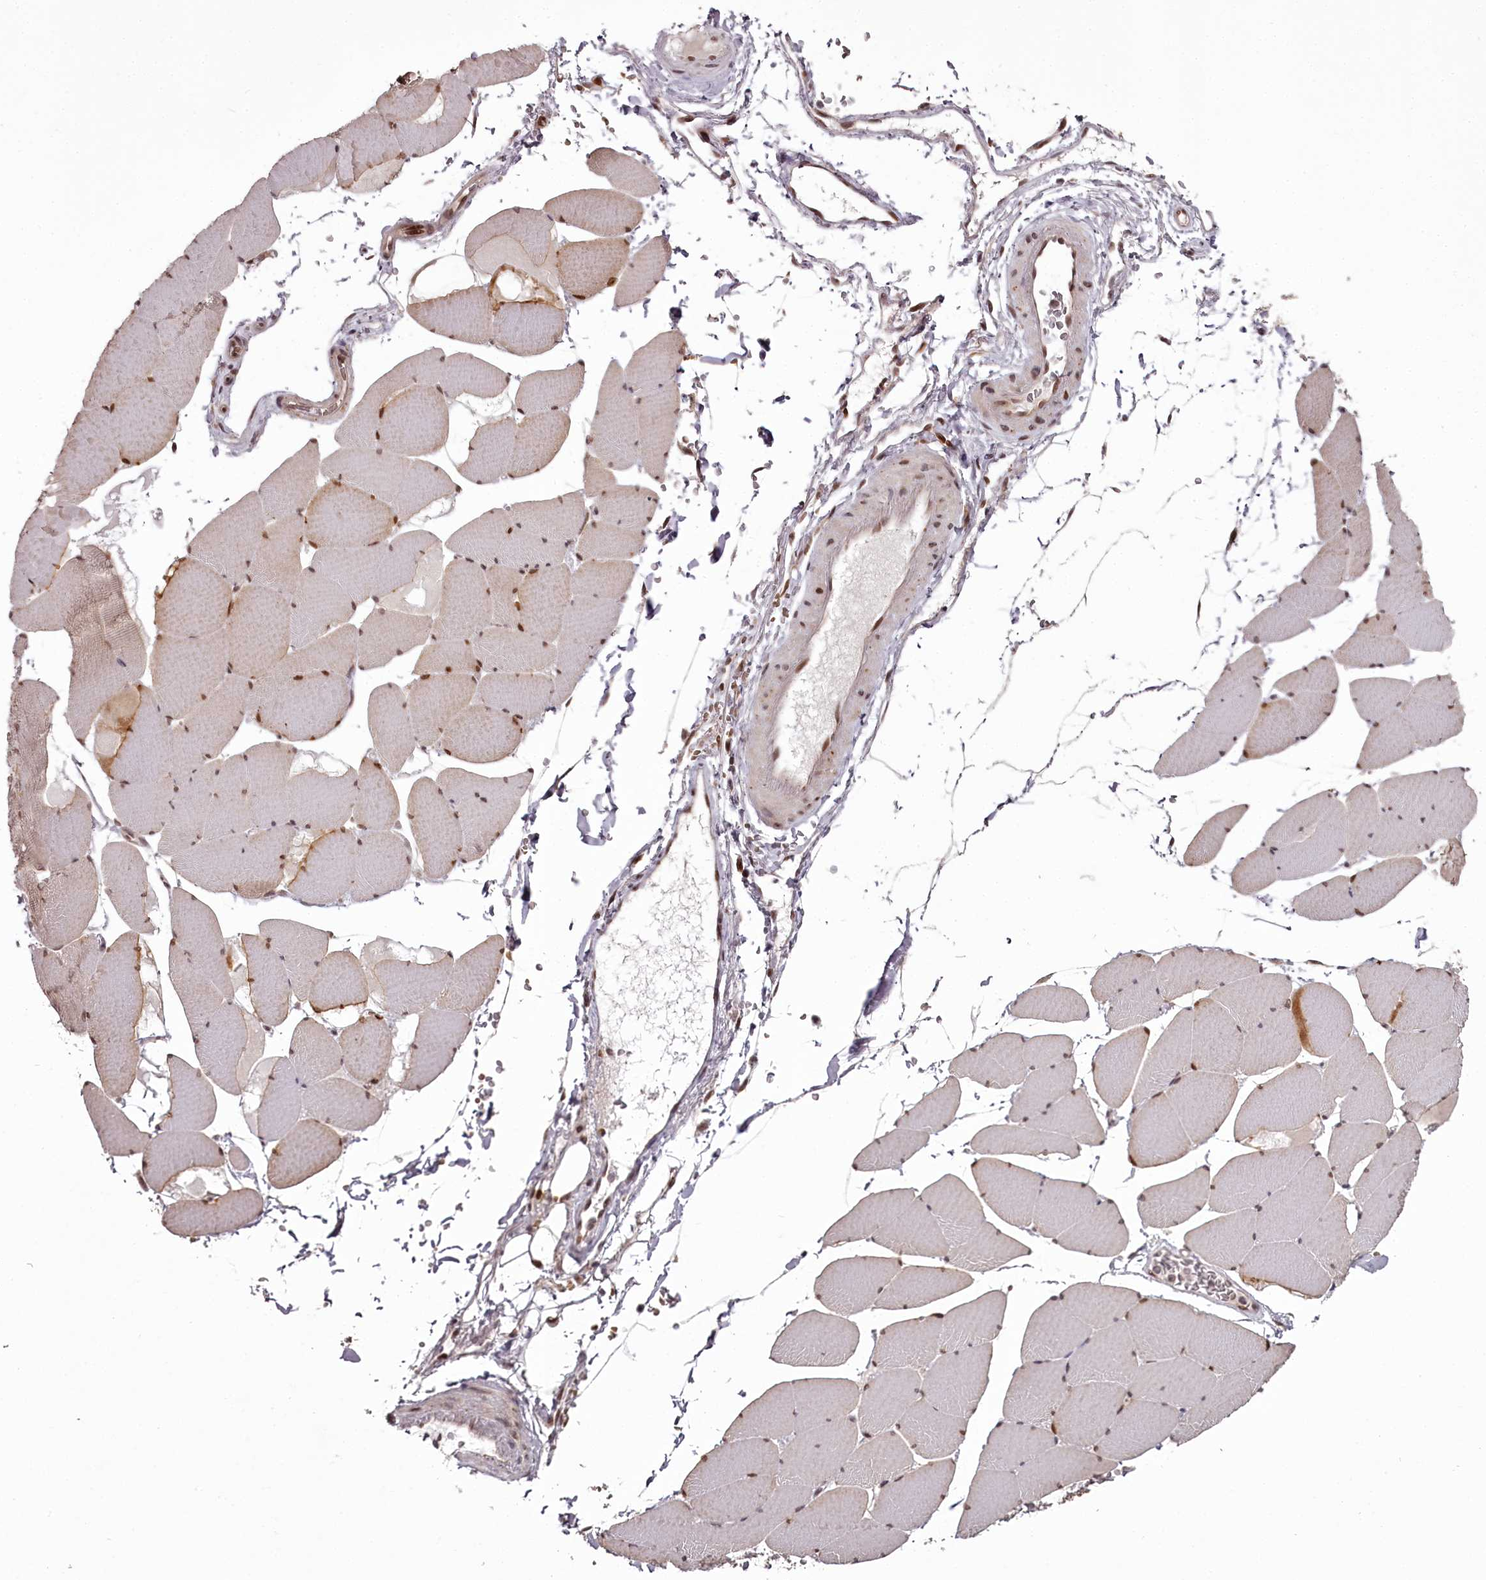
{"staining": {"intensity": "moderate", "quantity": "25%-75%", "location": "cytoplasmic/membranous,nuclear"}, "tissue": "skeletal muscle", "cell_type": "Myocytes", "image_type": "normal", "snomed": [{"axis": "morphology", "description": "Normal tissue, NOS"}, {"axis": "topography", "description": "Skeletal muscle"}, {"axis": "topography", "description": "Head-Neck"}], "caption": "Brown immunohistochemical staining in normal skeletal muscle exhibits moderate cytoplasmic/membranous,nuclear expression in about 25%-75% of myocytes. (DAB (3,3'-diaminobenzidine) IHC, brown staining for protein, blue staining for nuclei).", "gene": "THYN1", "patient": {"sex": "male", "age": 66}}